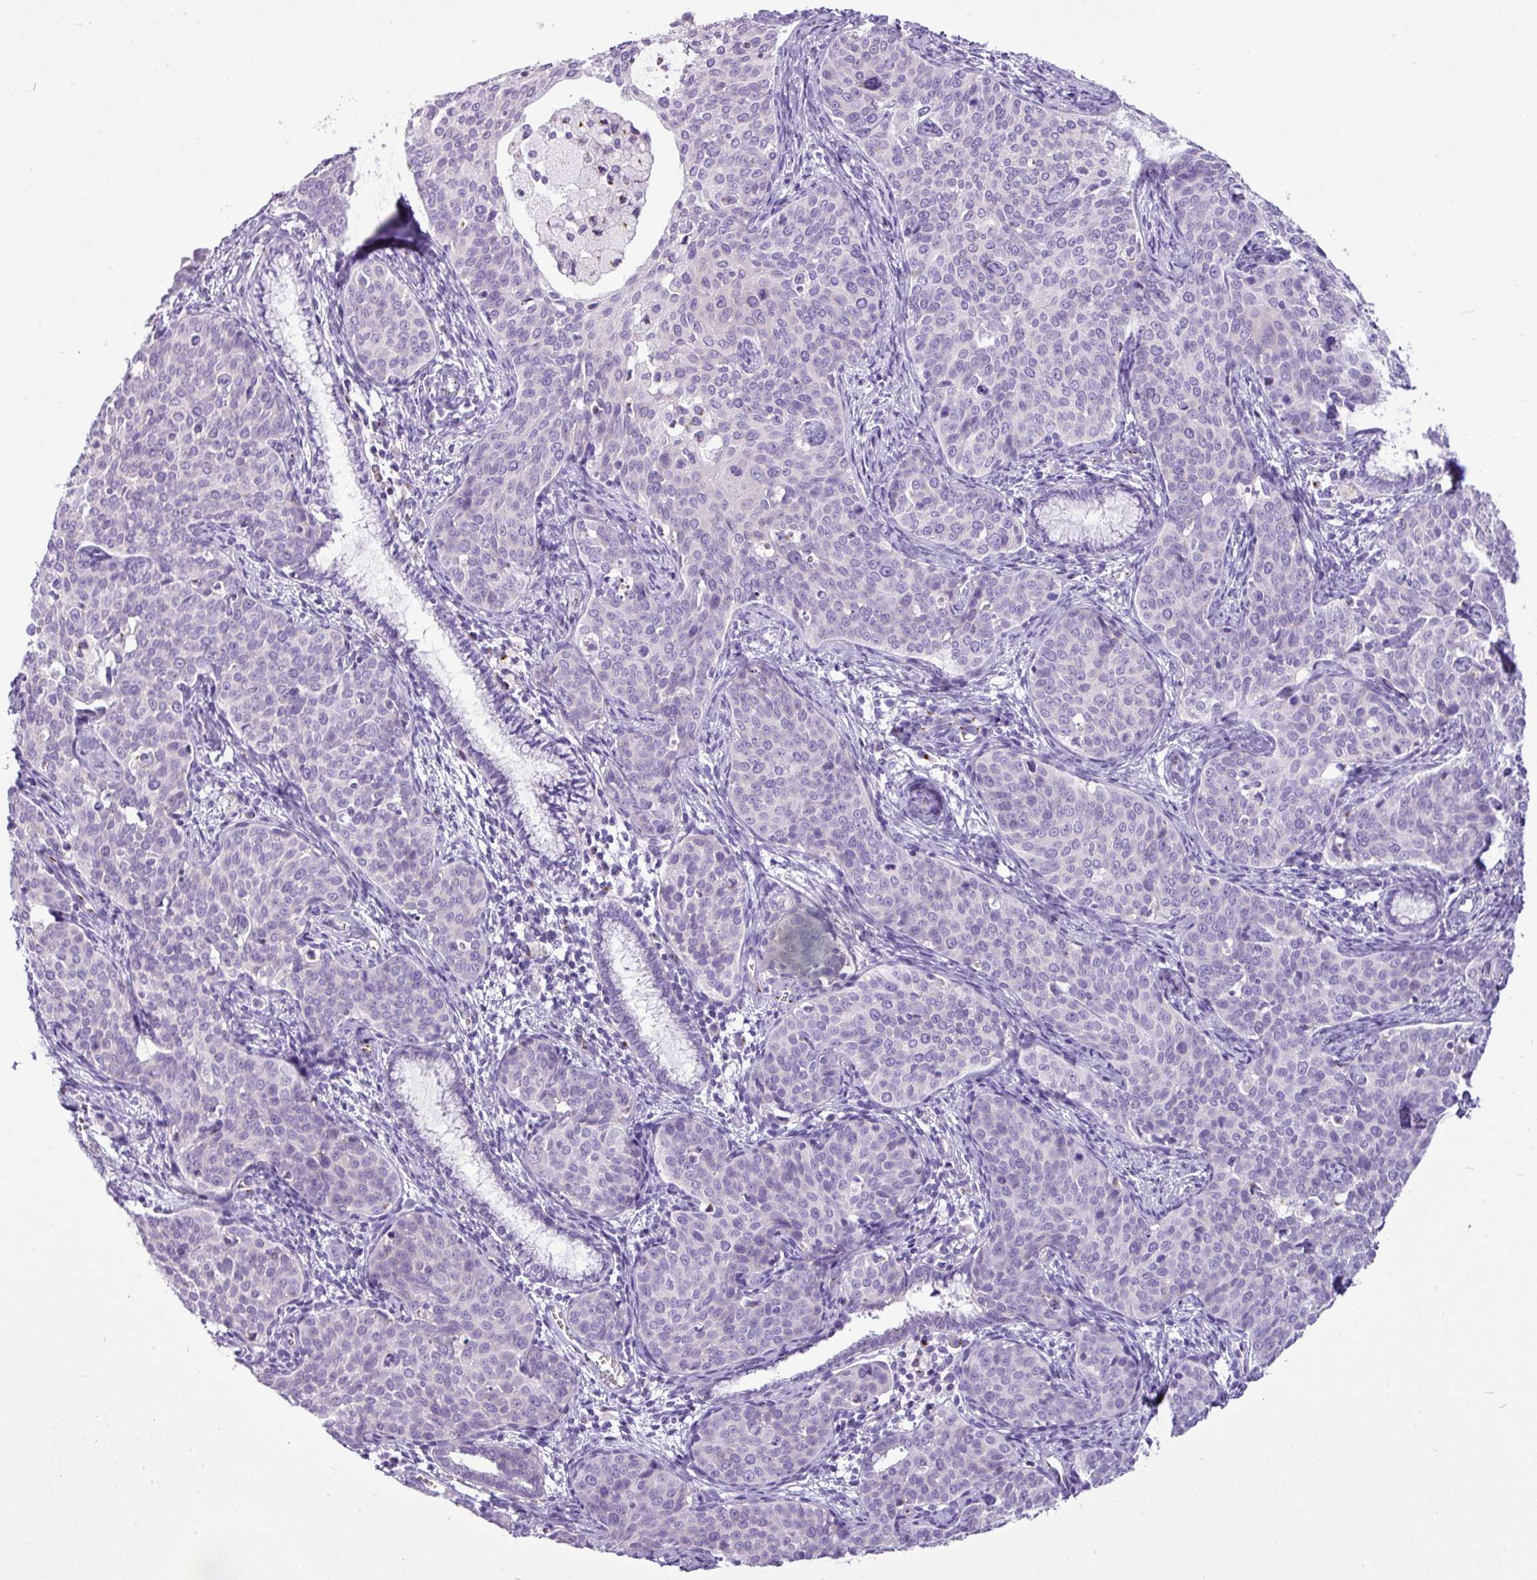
{"staining": {"intensity": "negative", "quantity": "none", "location": "none"}, "tissue": "cervical cancer", "cell_type": "Tumor cells", "image_type": "cancer", "snomed": [{"axis": "morphology", "description": "Squamous cell carcinoma, NOS"}, {"axis": "topography", "description": "Cervix"}], "caption": "Micrograph shows no protein positivity in tumor cells of cervical cancer tissue.", "gene": "FAM43A", "patient": {"sex": "female", "age": 44}}